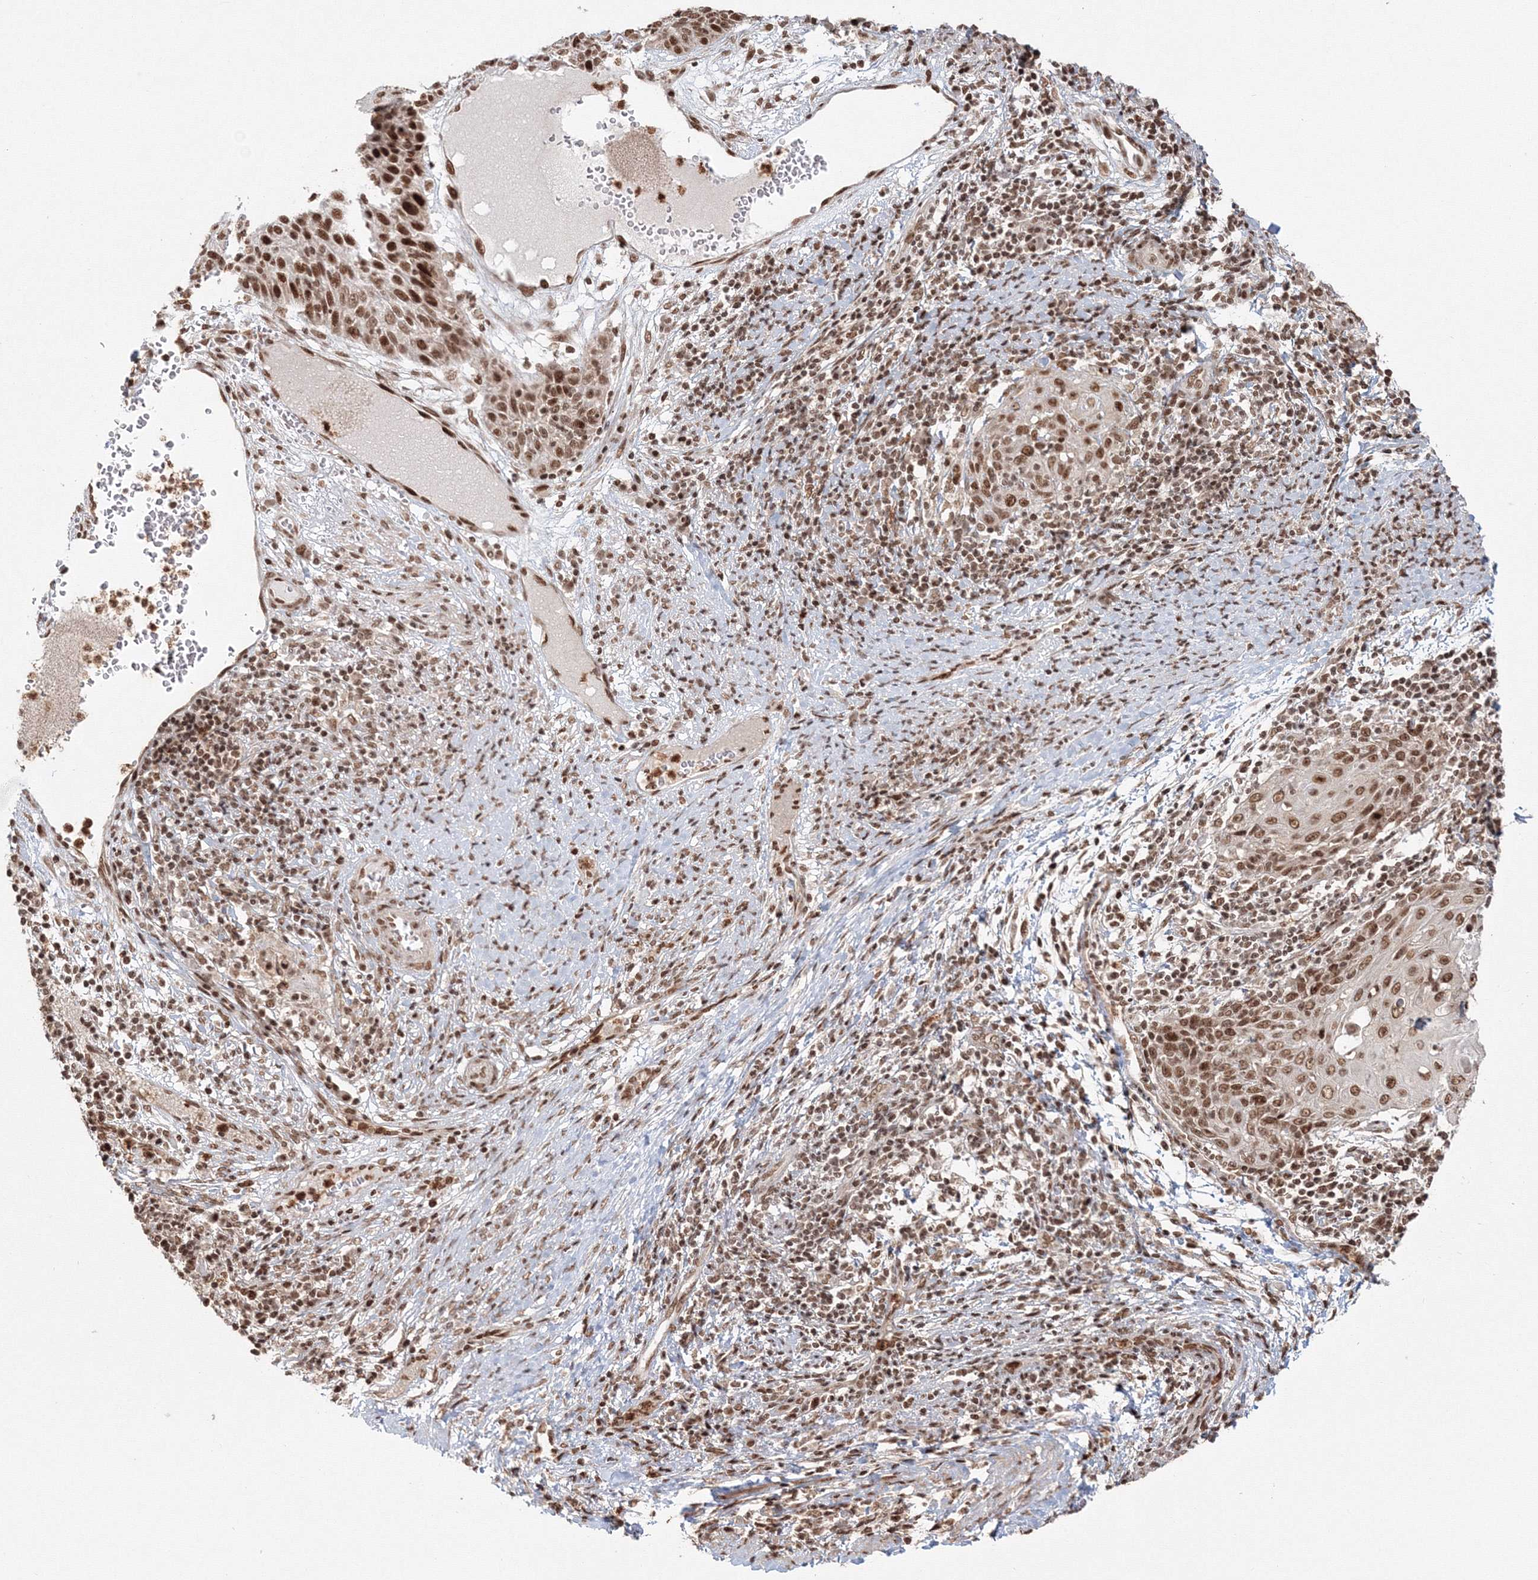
{"staining": {"intensity": "moderate", "quantity": ">75%", "location": "nuclear"}, "tissue": "cervical cancer", "cell_type": "Tumor cells", "image_type": "cancer", "snomed": [{"axis": "morphology", "description": "Squamous cell carcinoma, NOS"}, {"axis": "topography", "description": "Cervix"}], "caption": "This is a histology image of IHC staining of squamous cell carcinoma (cervical), which shows moderate positivity in the nuclear of tumor cells.", "gene": "KIF20A", "patient": {"sex": "female", "age": 39}}